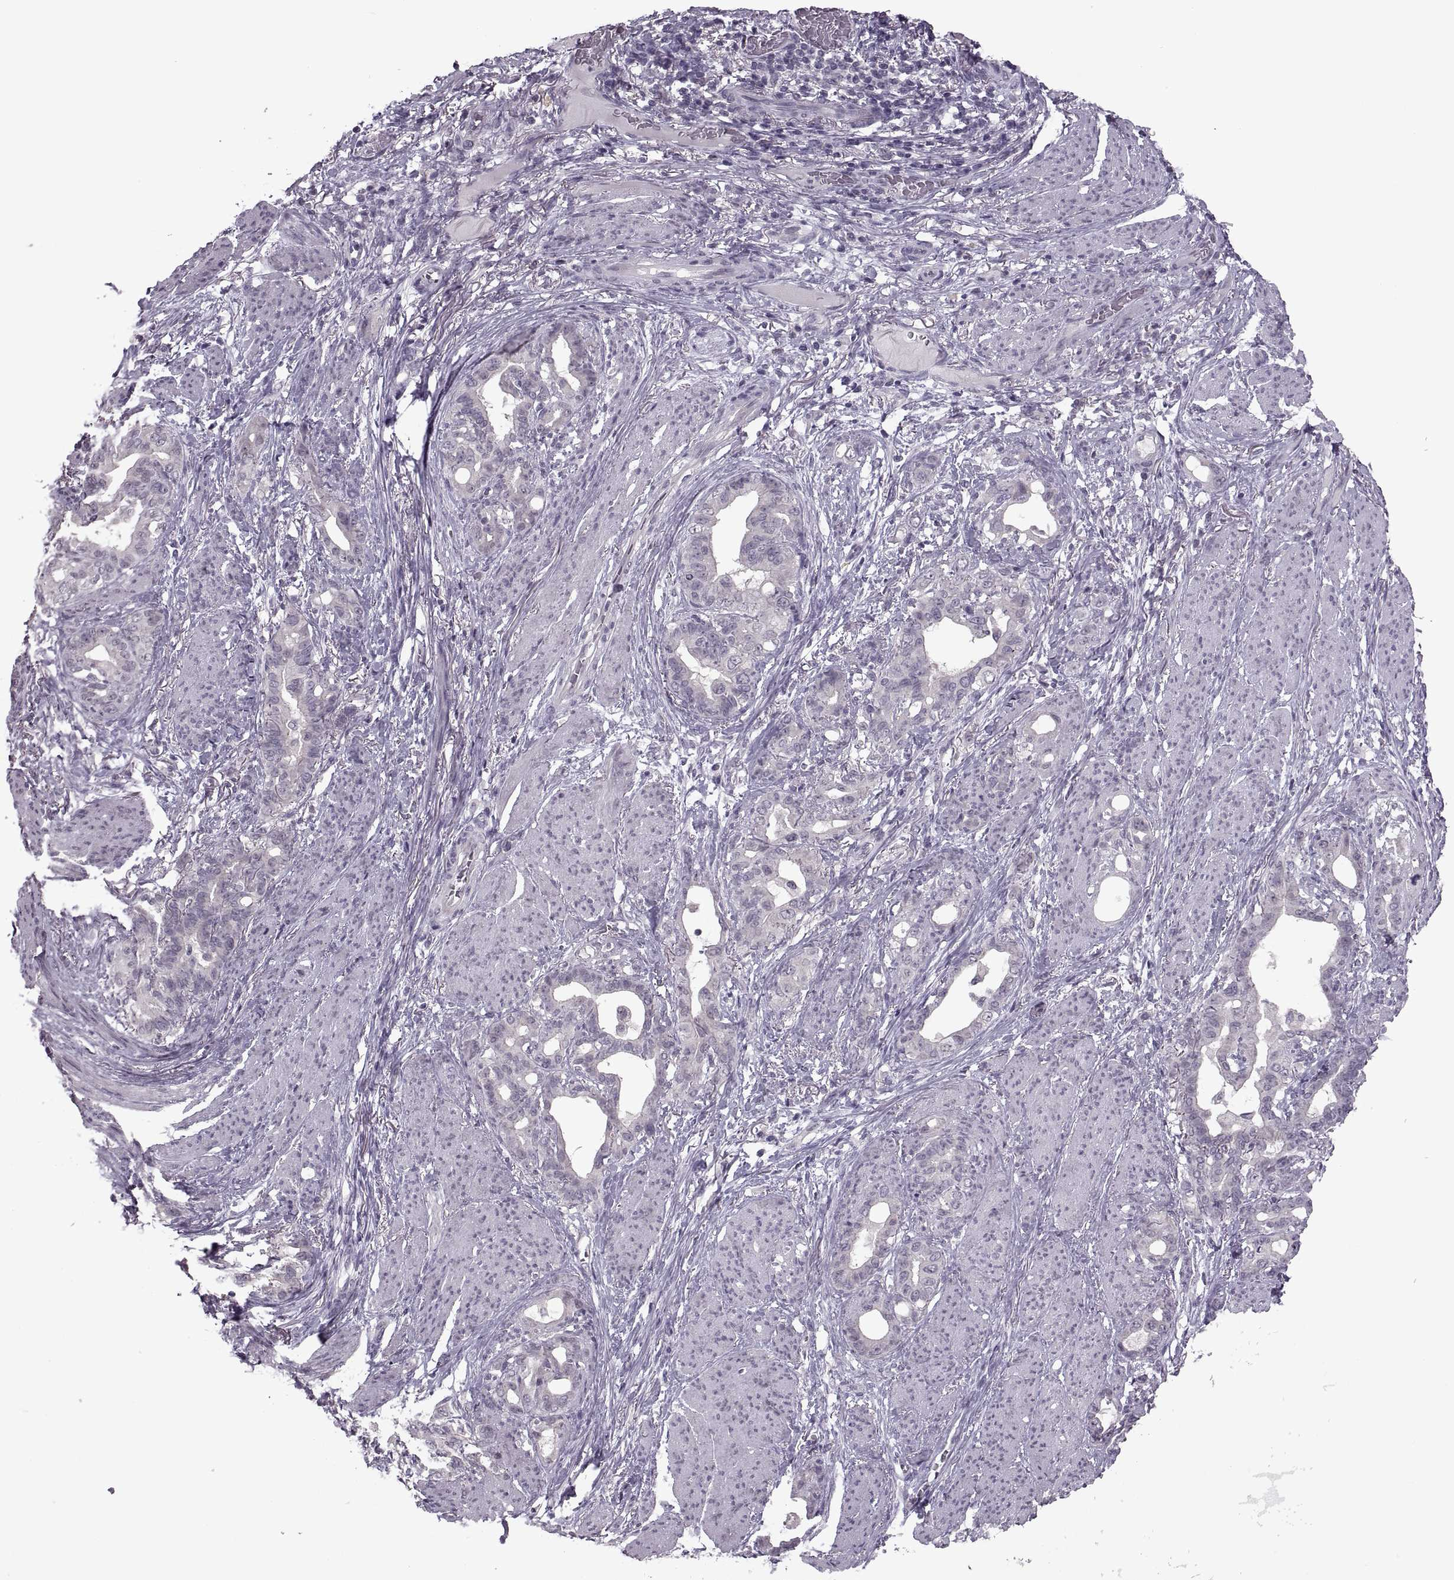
{"staining": {"intensity": "negative", "quantity": "none", "location": "none"}, "tissue": "stomach cancer", "cell_type": "Tumor cells", "image_type": "cancer", "snomed": [{"axis": "morphology", "description": "Normal tissue, NOS"}, {"axis": "morphology", "description": "Adenocarcinoma, NOS"}, {"axis": "topography", "description": "Esophagus"}, {"axis": "topography", "description": "Stomach, upper"}], "caption": "A photomicrograph of human stomach cancer (adenocarcinoma) is negative for staining in tumor cells.", "gene": "MGAT4D", "patient": {"sex": "male", "age": 62}}